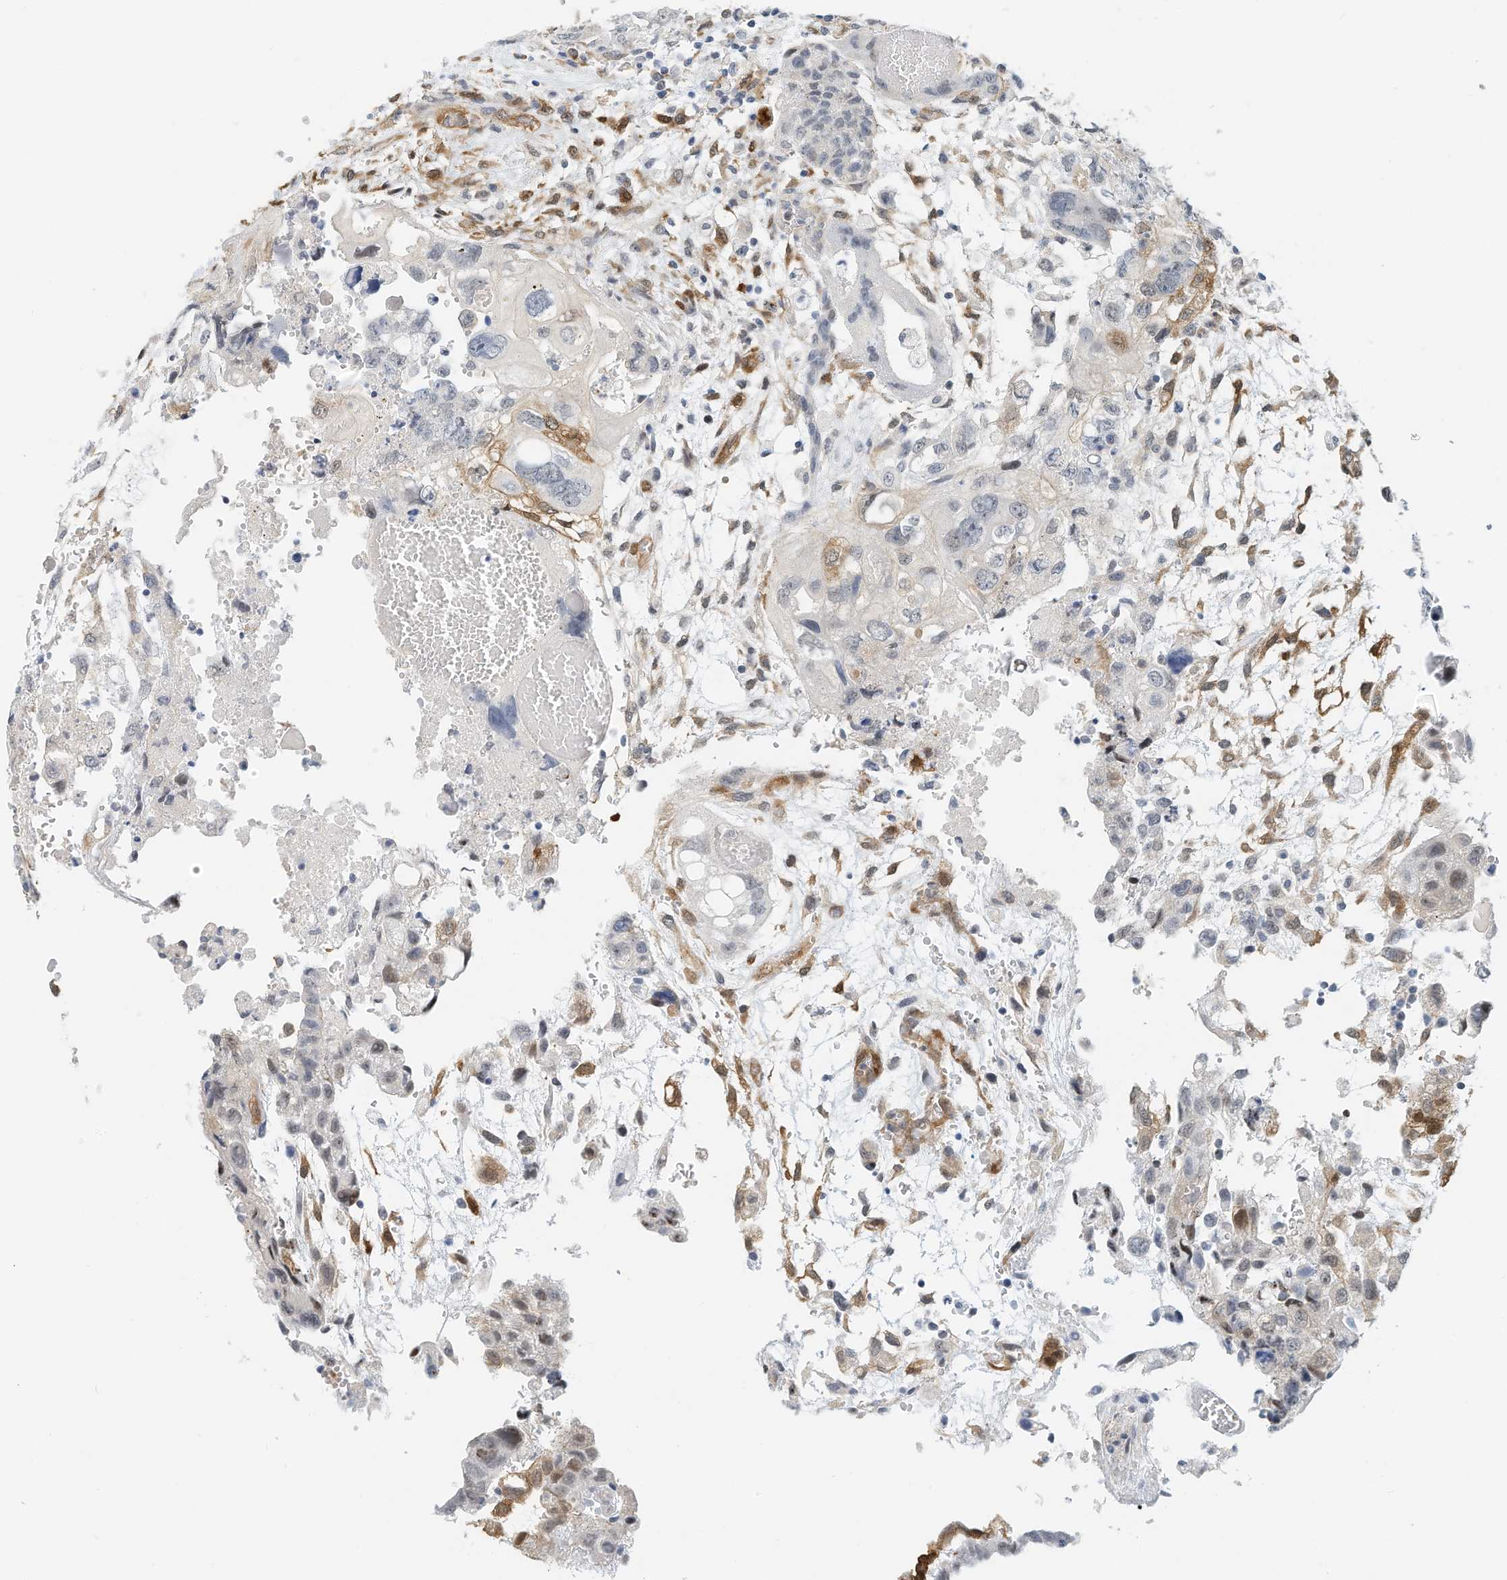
{"staining": {"intensity": "weak", "quantity": "<25%", "location": "cytoplasmic/membranous"}, "tissue": "testis cancer", "cell_type": "Tumor cells", "image_type": "cancer", "snomed": [{"axis": "morphology", "description": "Carcinoma, Embryonal, NOS"}, {"axis": "topography", "description": "Testis"}], "caption": "Immunohistochemistry (IHC) image of neoplastic tissue: testis embryonal carcinoma stained with DAB displays no significant protein expression in tumor cells.", "gene": "ARHGAP28", "patient": {"sex": "male", "age": 36}}